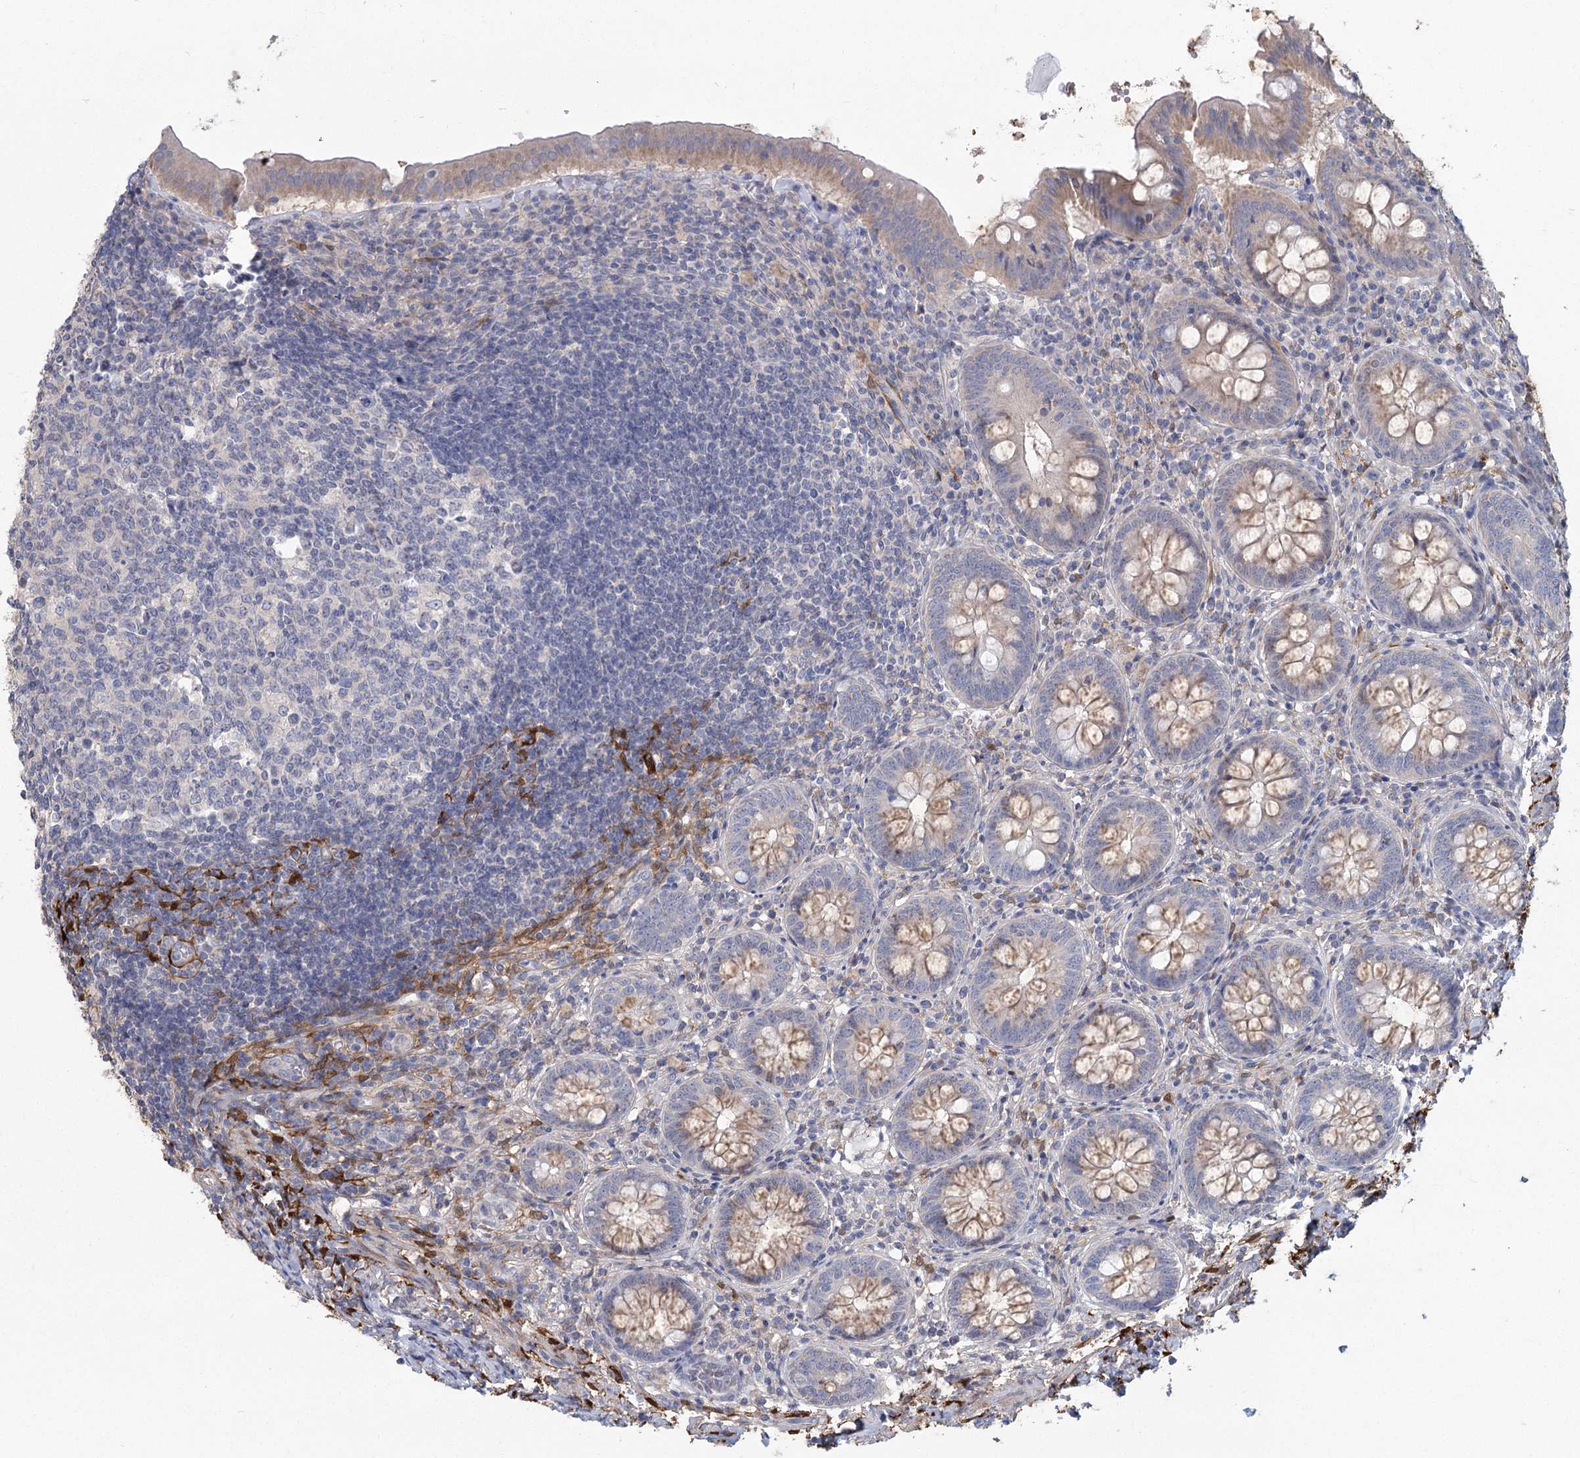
{"staining": {"intensity": "weak", "quantity": ">75%", "location": "cytoplasmic/membranous"}, "tissue": "appendix", "cell_type": "Glandular cells", "image_type": "normal", "snomed": [{"axis": "morphology", "description": "Normal tissue, NOS"}, {"axis": "topography", "description": "Appendix"}], "caption": "A brown stain labels weak cytoplasmic/membranous expression of a protein in glandular cells of benign human appendix. (DAB (3,3'-diaminobenzidine) IHC with brightfield microscopy, high magnification).", "gene": "CNTLN", "patient": {"sex": "female", "age": 54}}